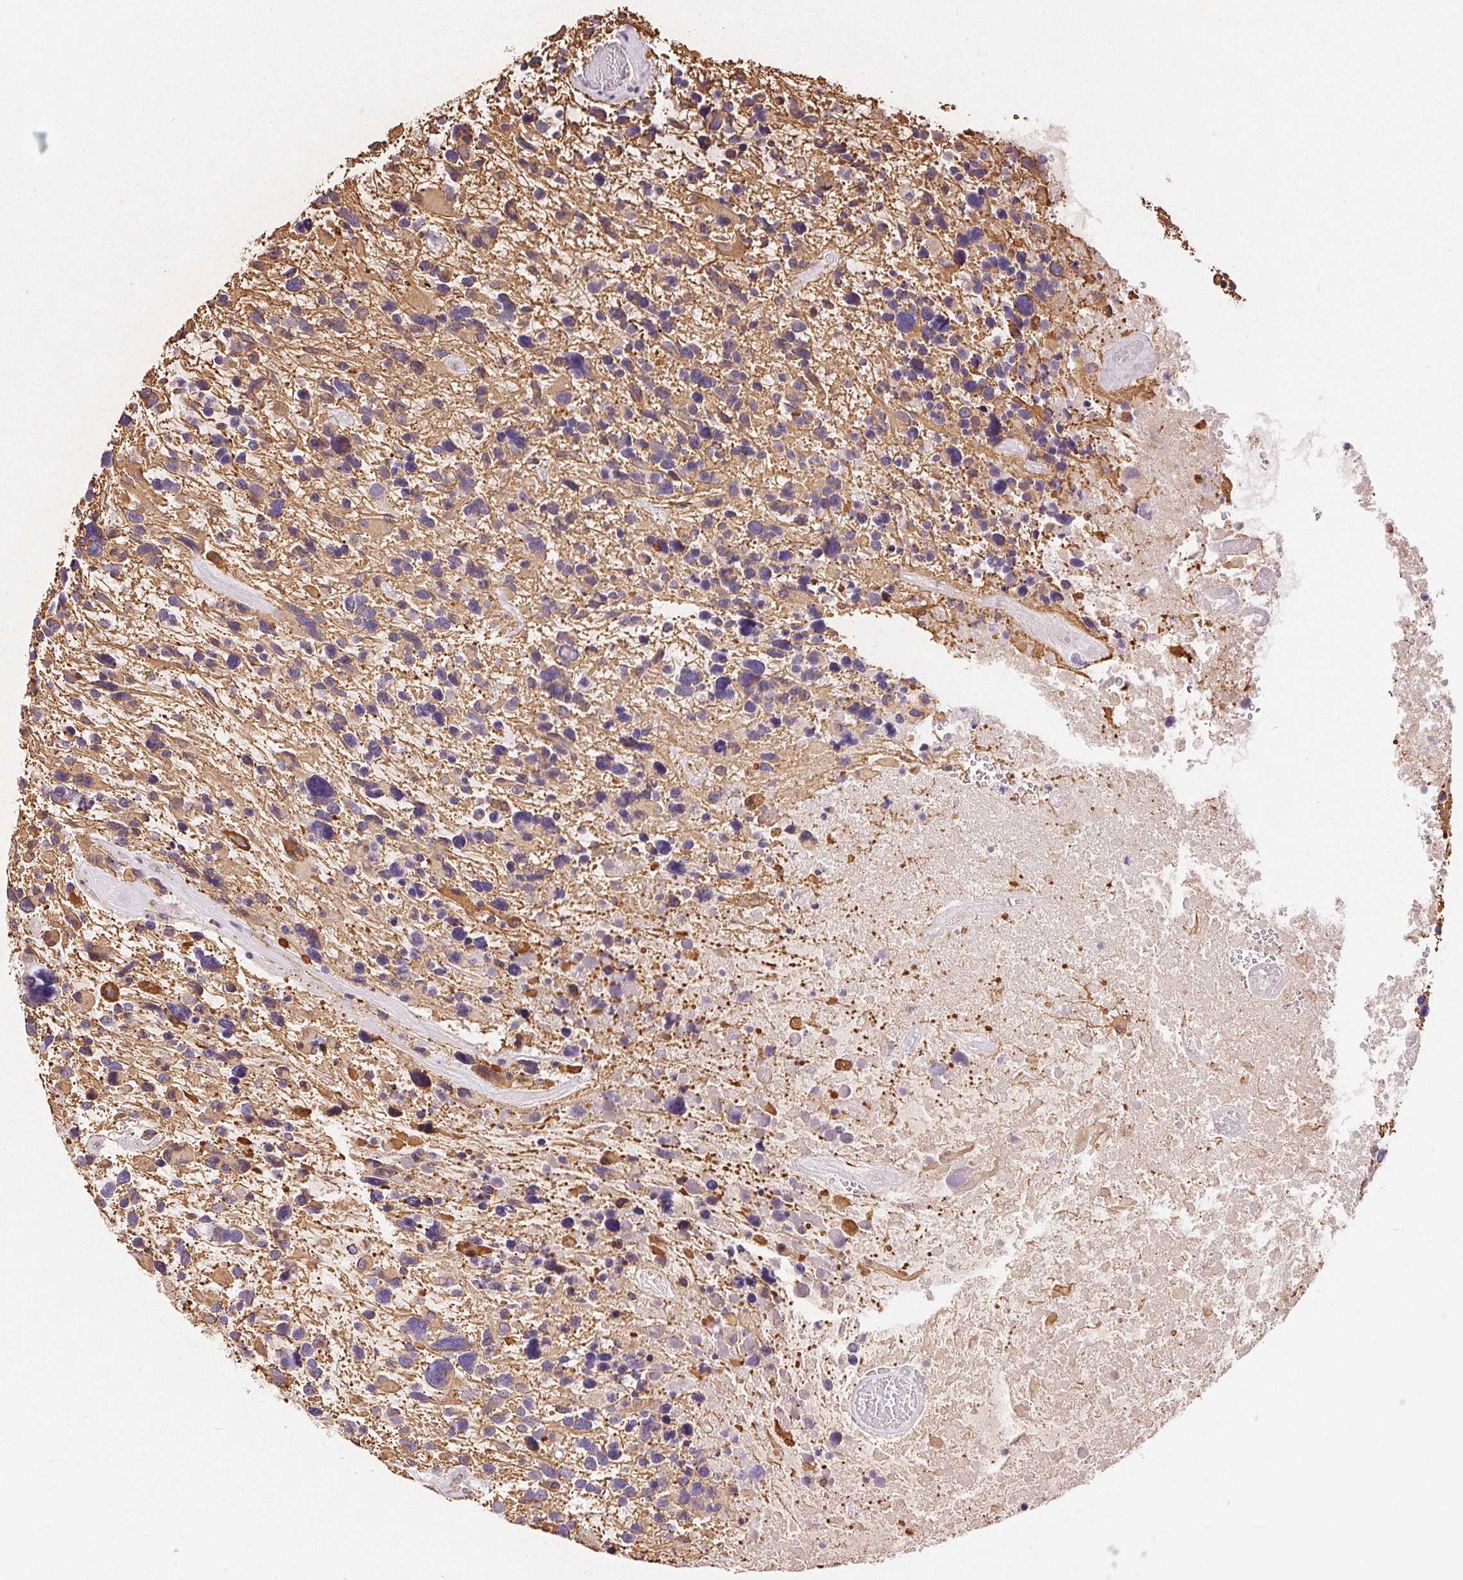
{"staining": {"intensity": "moderate", "quantity": "<25%", "location": "cytoplasmic/membranous"}, "tissue": "glioma", "cell_type": "Tumor cells", "image_type": "cancer", "snomed": [{"axis": "morphology", "description": "Glioma, malignant, High grade"}, {"axis": "topography", "description": "Brain"}], "caption": "This histopathology image displays glioma stained with IHC to label a protein in brown. The cytoplasmic/membranous of tumor cells show moderate positivity for the protein. Nuclei are counter-stained blue.", "gene": "GFAP", "patient": {"sex": "male", "age": 49}}